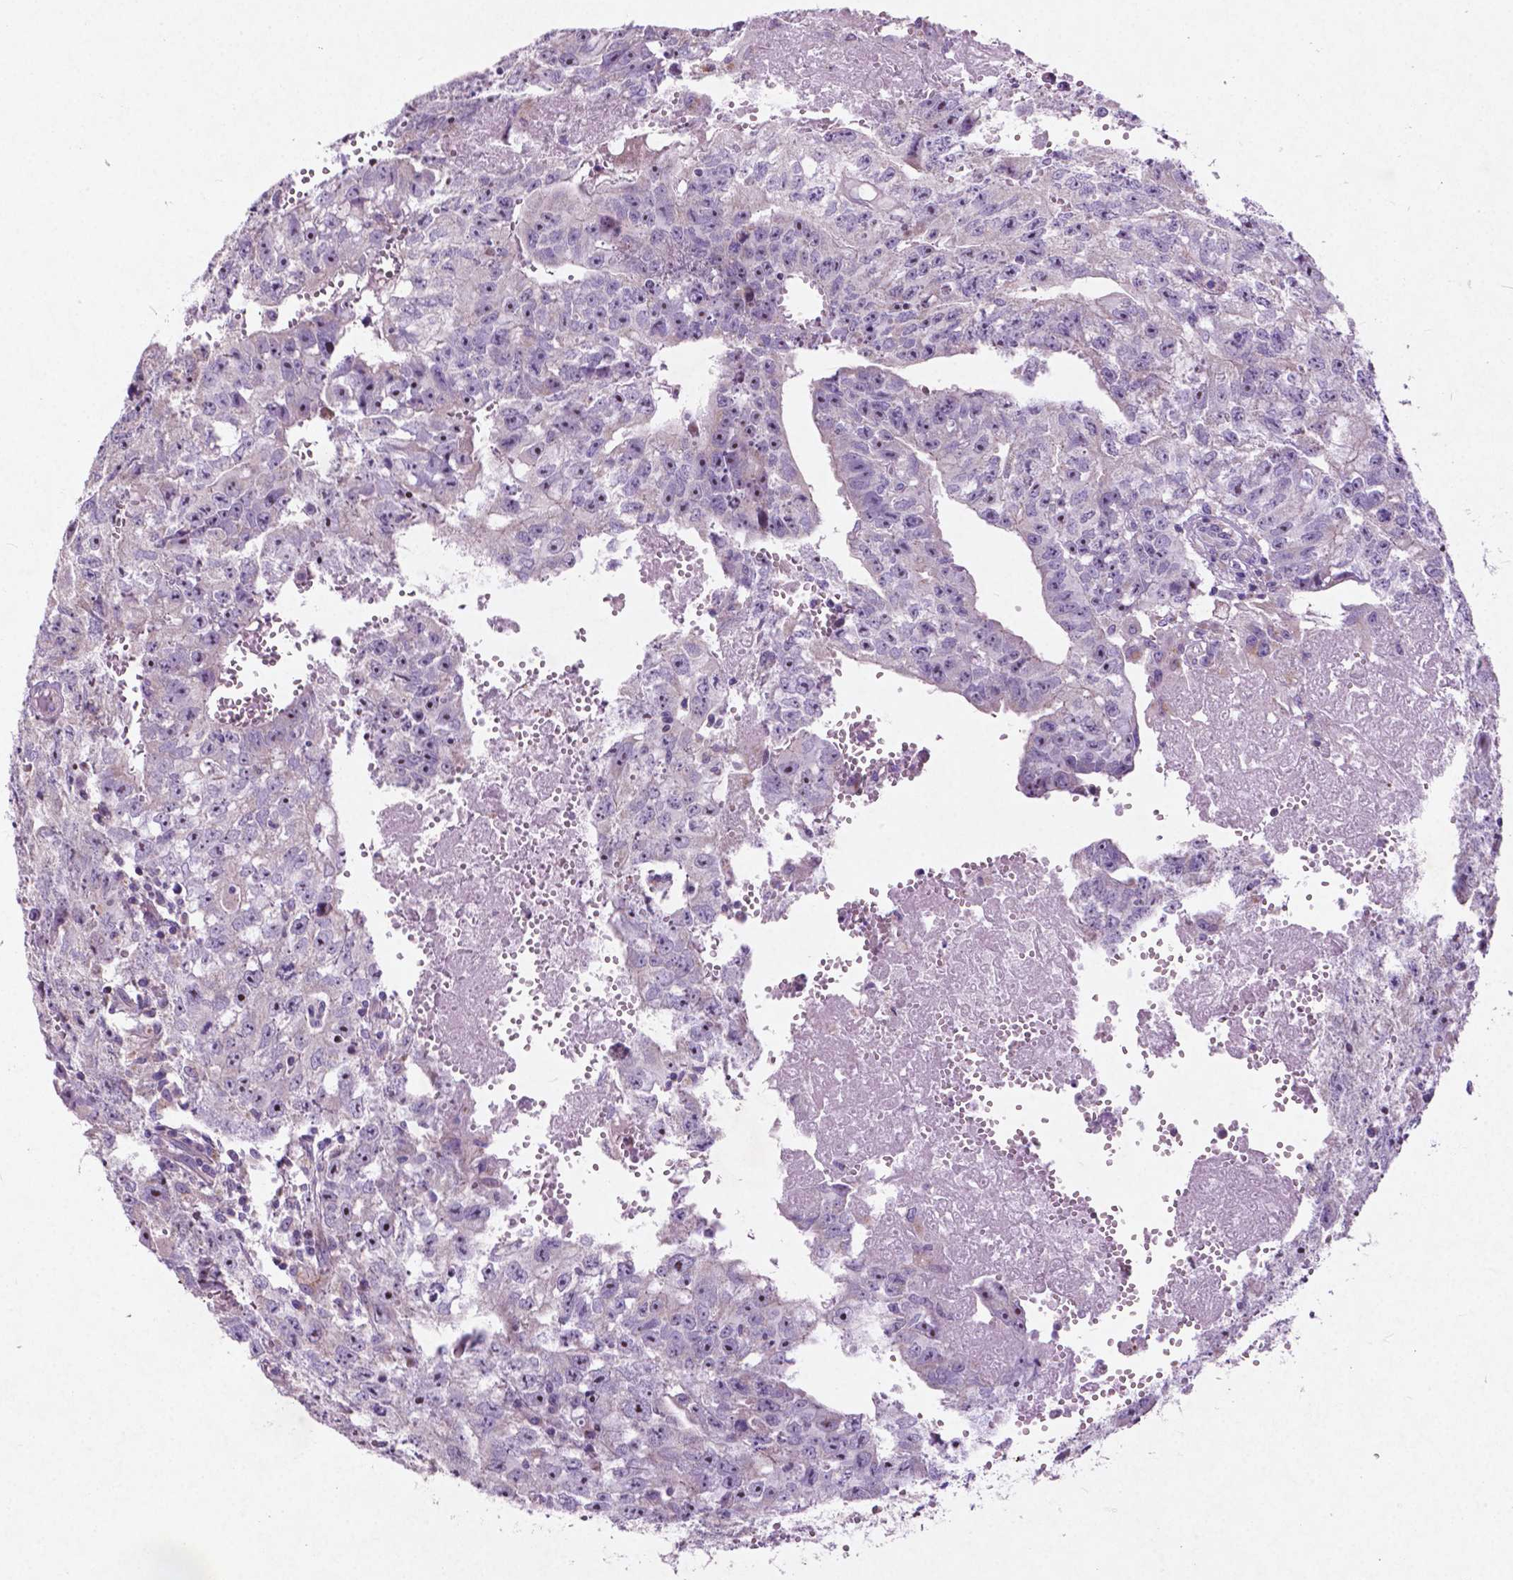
{"staining": {"intensity": "weak", "quantity": "25%-75%", "location": "nuclear"}, "tissue": "testis cancer", "cell_type": "Tumor cells", "image_type": "cancer", "snomed": [{"axis": "morphology", "description": "Carcinoma, Embryonal, NOS"}, {"axis": "morphology", "description": "Teratoma, malignant, NOS"}, {"axis": "topography", "description": "Testis"}], "caption": "Approximately 25%-75% of tumor cells in testis teratoma (malignant) reveal weak nuclear protein expression as visualized by brown immunohistochemical staining.", "gene": "ATG4D", "patient": {"sex": "male", "age": 24}}